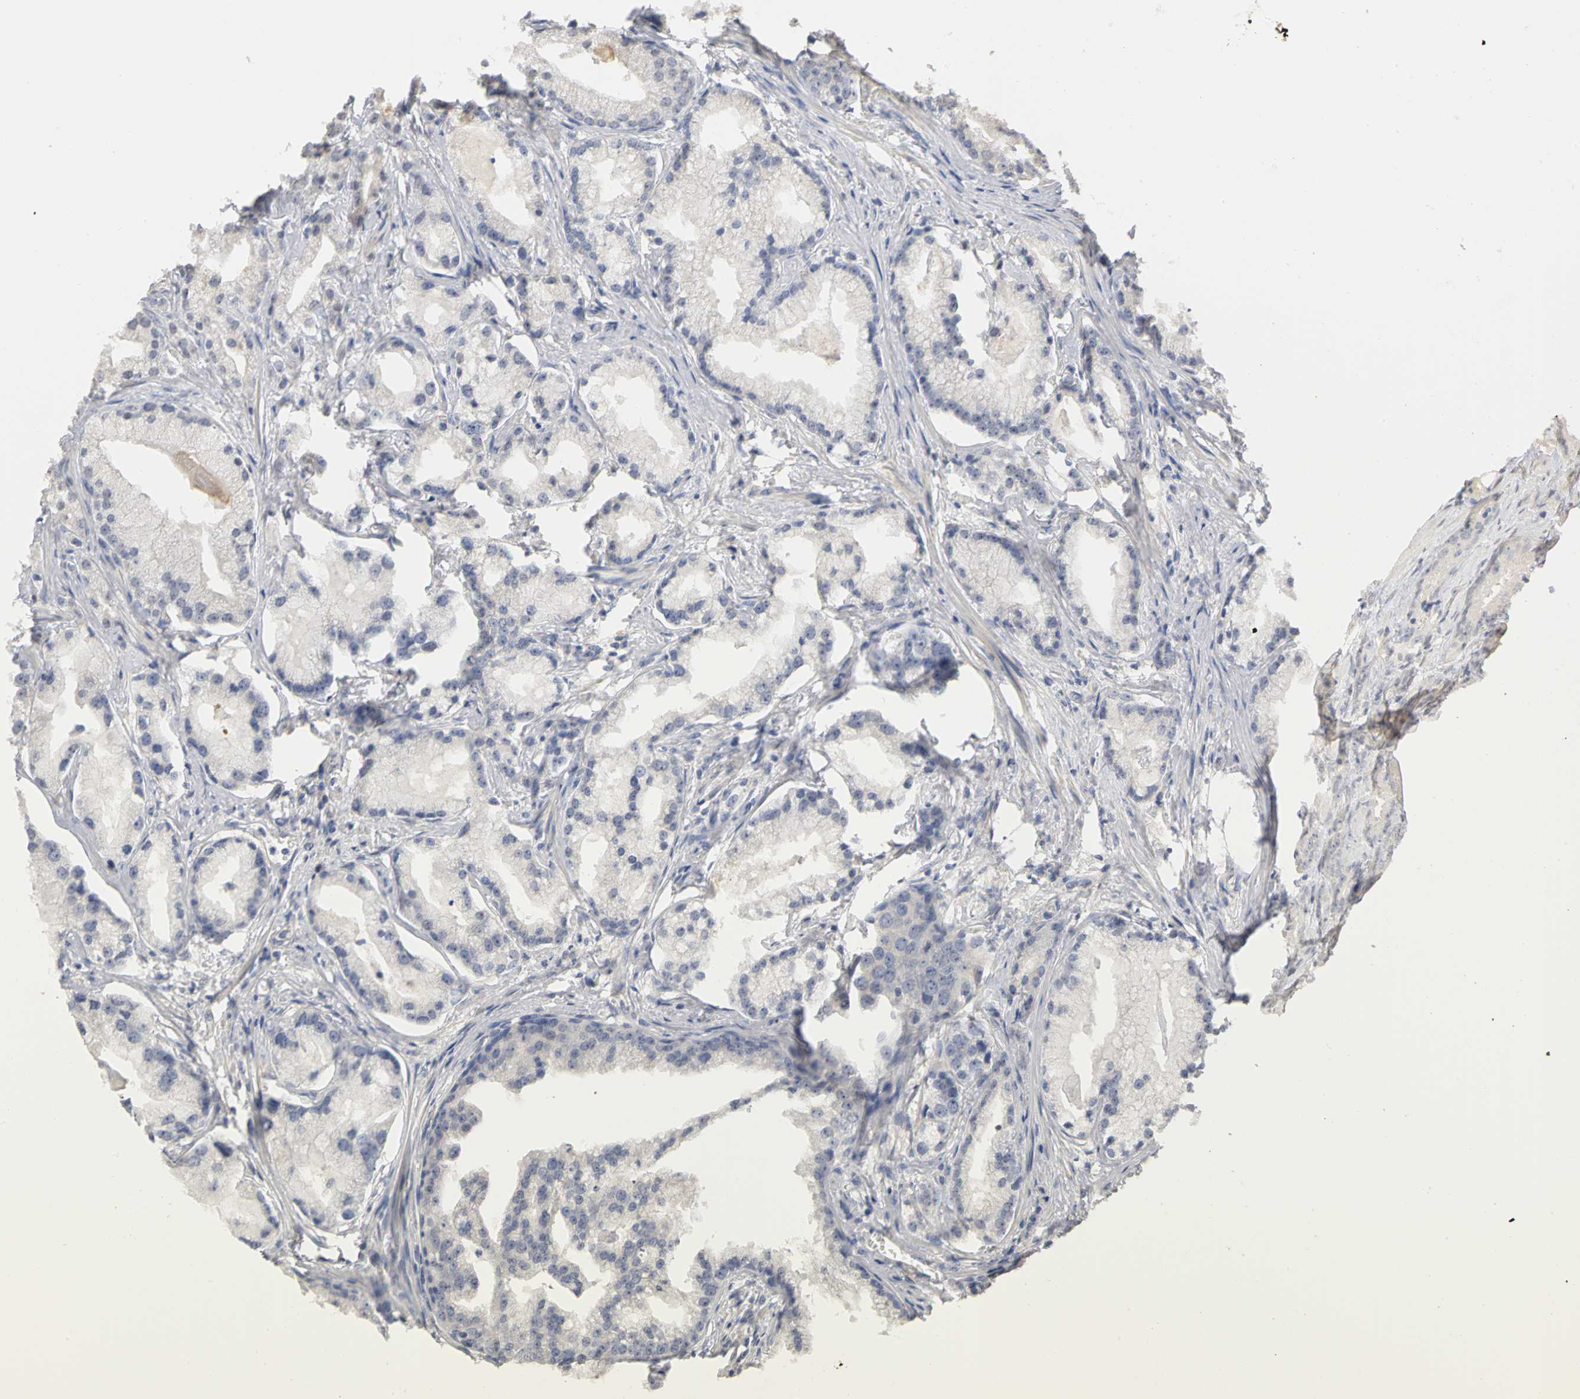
{"staining": {"intensity": "negative", "quantity": "none", "location": "none"}, "tissue": "prostate cancer", "cell_type": "Tumor cells", "image_type": "cancer", "snomed": [{"axis": "morphology", "description": "Adenocarcinoma, Low grade"}, {"axis": "topography", "description": "Prostate"}], "caption": "Immunohistochemistry image of neoplastic tissue: prostate cancer stained with DAB (3,3'-diaminobenzidine) reveals no significant protein expression in tumor cells.", "gene": "PGR", "patient": {"sex": "male", "age": 59}}